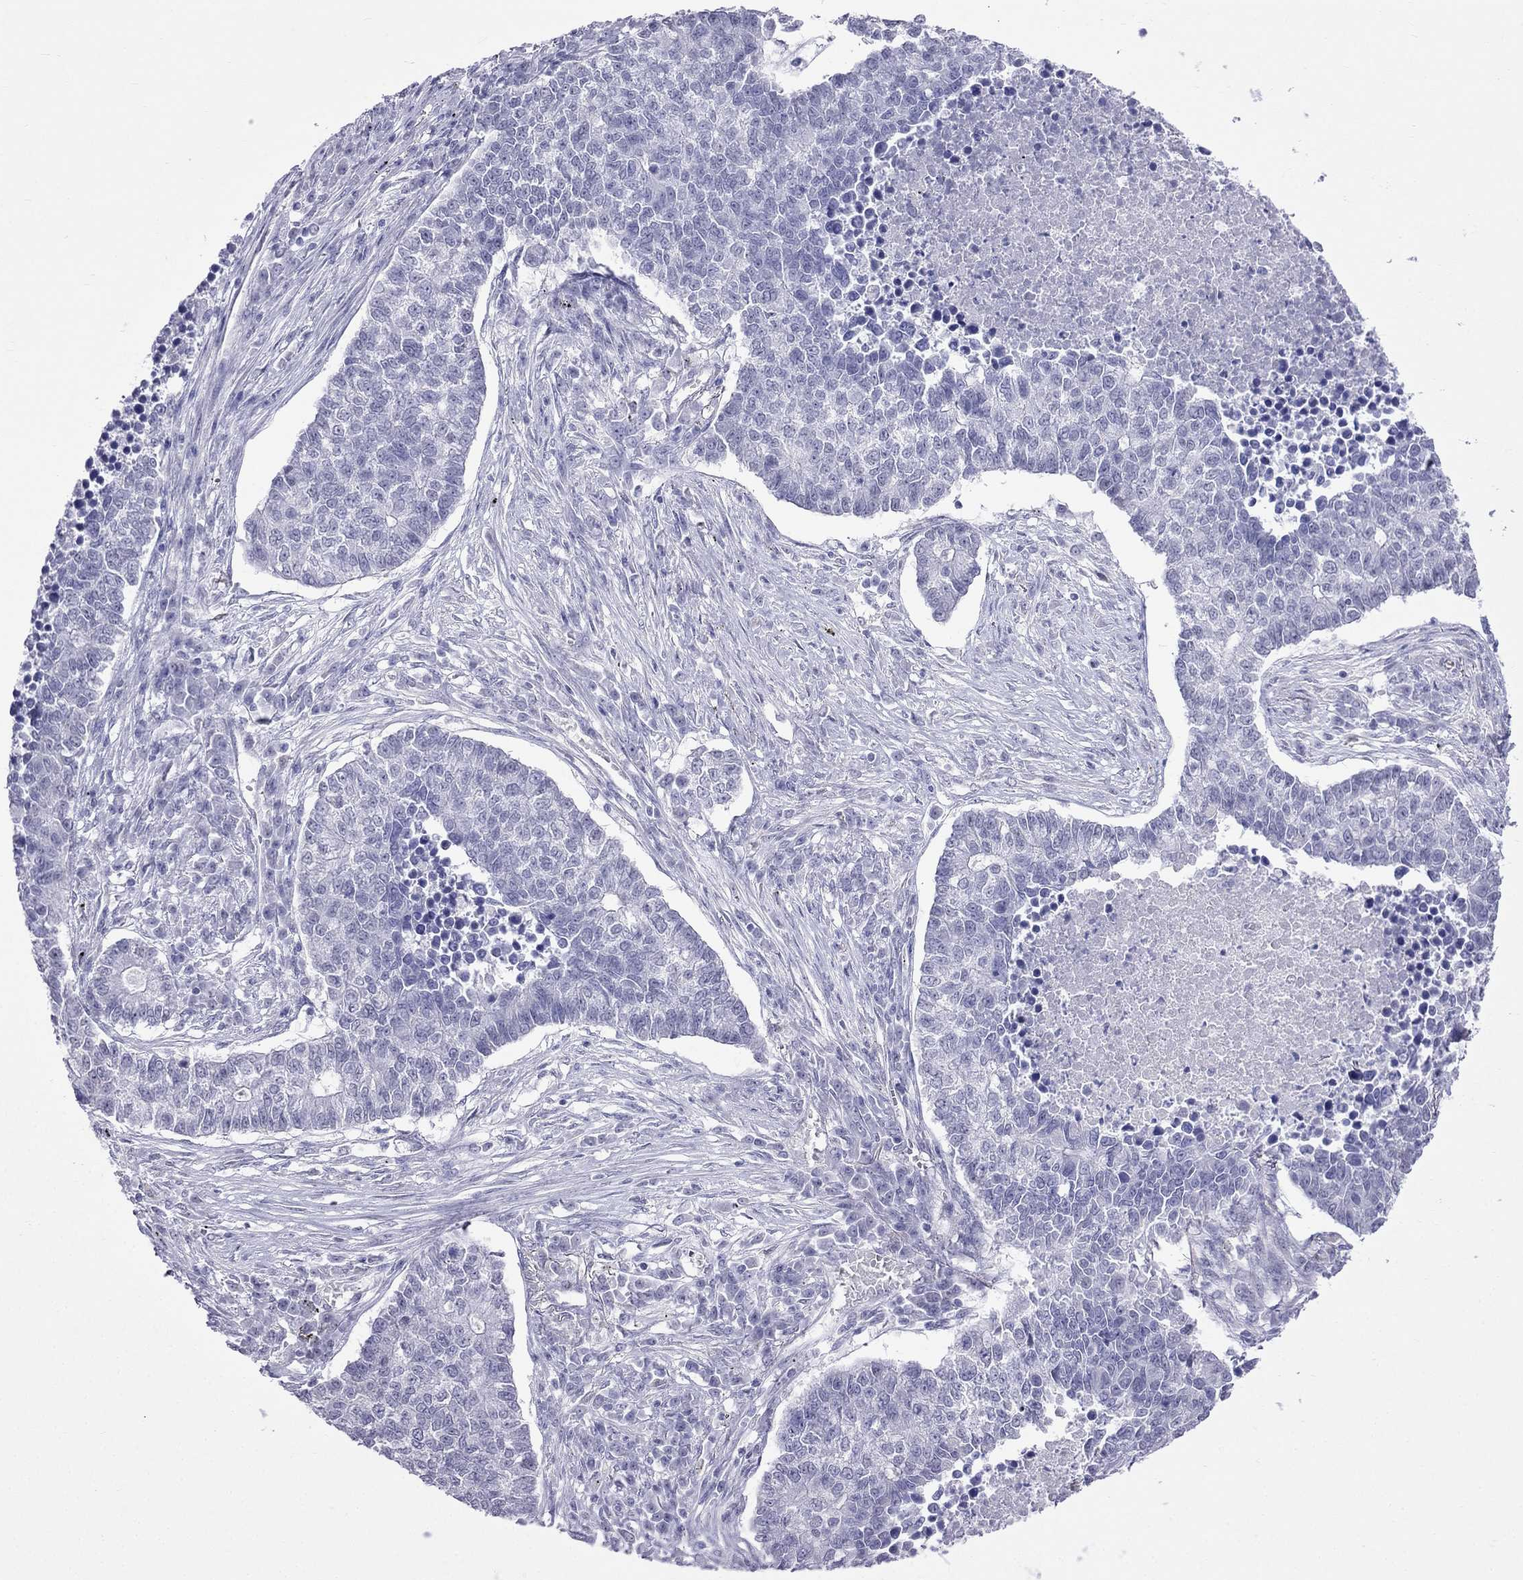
{"staining": {"intensity": "negative", "quantity": "none", "location": "none"}, "tissue": "lung cancer", "cell_type": "Tumor cells", "image_type": "cancer", "snomed": [{"axis": "morphology", "description": "Adenocarcinoma, NOS"}, {"axis": "topography", "description": "Lung"}], "caption": "Image shows no protein staining in tumor cells of lung cancer tissue.", "gene": "MGP", "patient": {"sex": "male", "age": 57}}